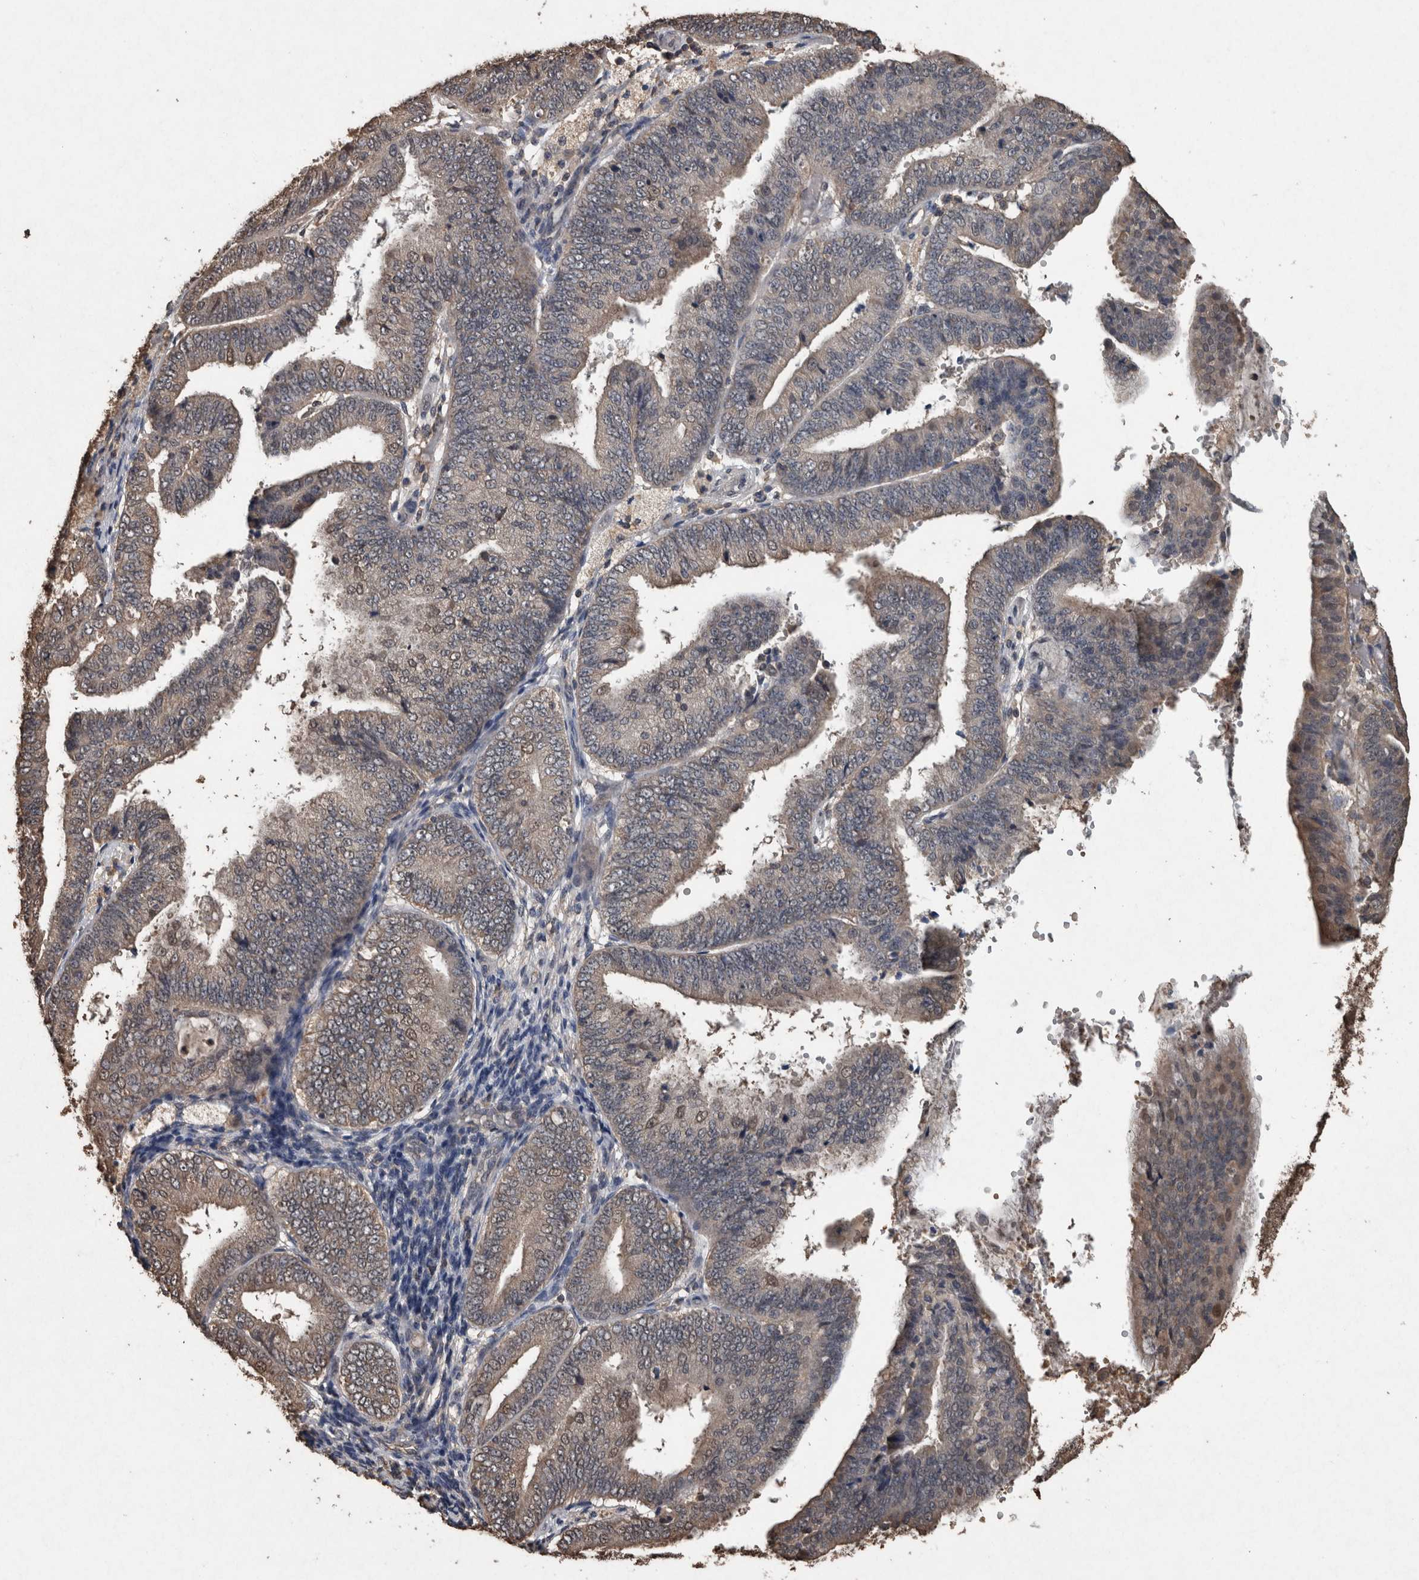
{"staining": {"intensity": "weak", "quantity": ">75%", "location": "cytoplasmic/membranous"}, "tissue": "endometrial cancer", "cell_type": "Tumor cells", "image_type": "cancer", "snomed": [{"axis": "morphology", "description": "Adenocarcinoma, NOS"}, {"axis": "topography", "description": "Endometrium"}], "caption": "Endometrial cancer was stained to show a protein in brown. There is low levels of weak cytoplasmic/membranous expression in about >75% of tumor cells.", "gene": "FGFRL1", "patient": {"sex": "female", "age": 63}}